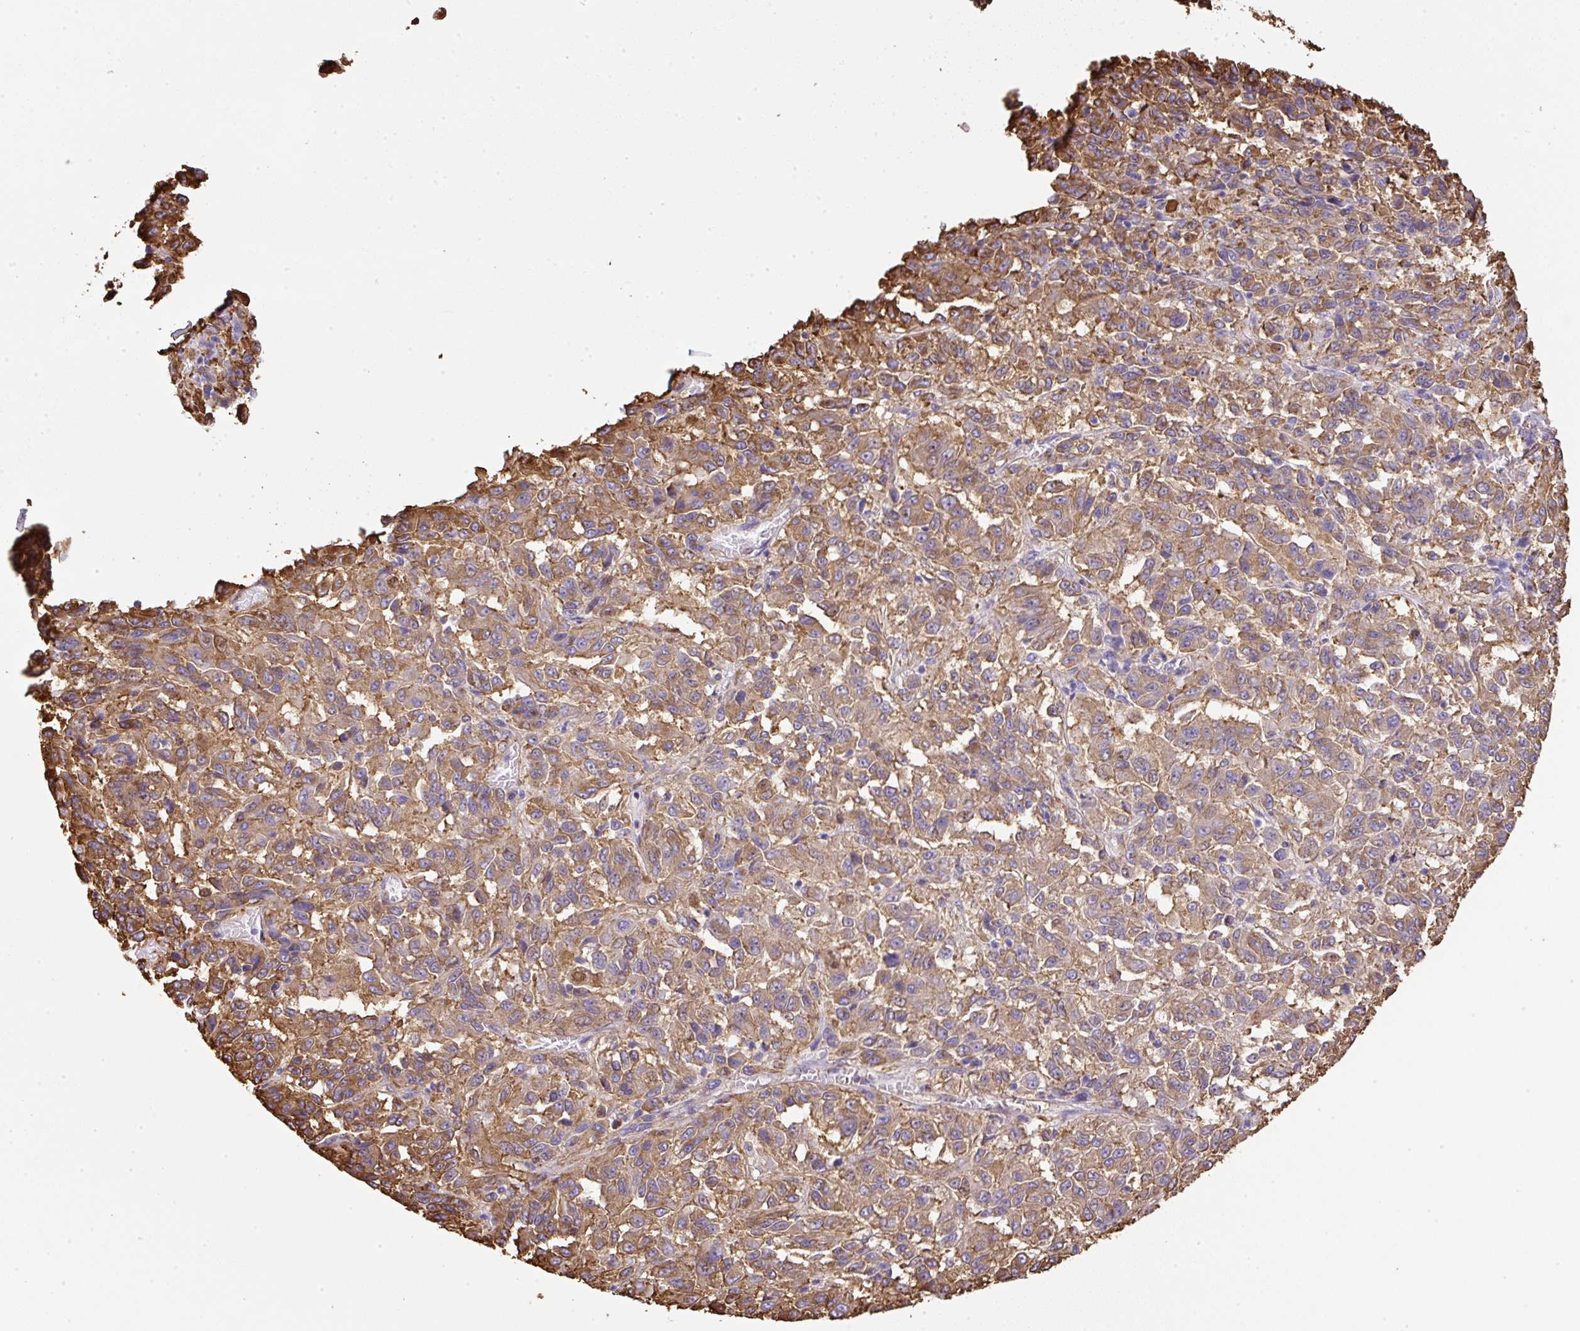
{"staining": {"intensity": "moderate", "quantity": ">75%", "location": "cytoplasmic/membranous"}, "tissue": "melanoma", "cell_type": "Tumor cells", "image_type": "cancer", "snomed": [{"axis": "morphology", "description": "Malignant melanoma, Metastatic site"}, {"axis": "topography", "description": "Lung"}], "caption": "A medium amount of moderate cytoplasmic/membranous staining is seen in approximately >75% of tumor cells in malignant melanoma (metastatic site) tissue. (DAB IHC, brown staining for protein, blue staining for nuclei).", "gene": "MAGEB5", "patient": {"sex": "male", "age": 64}}